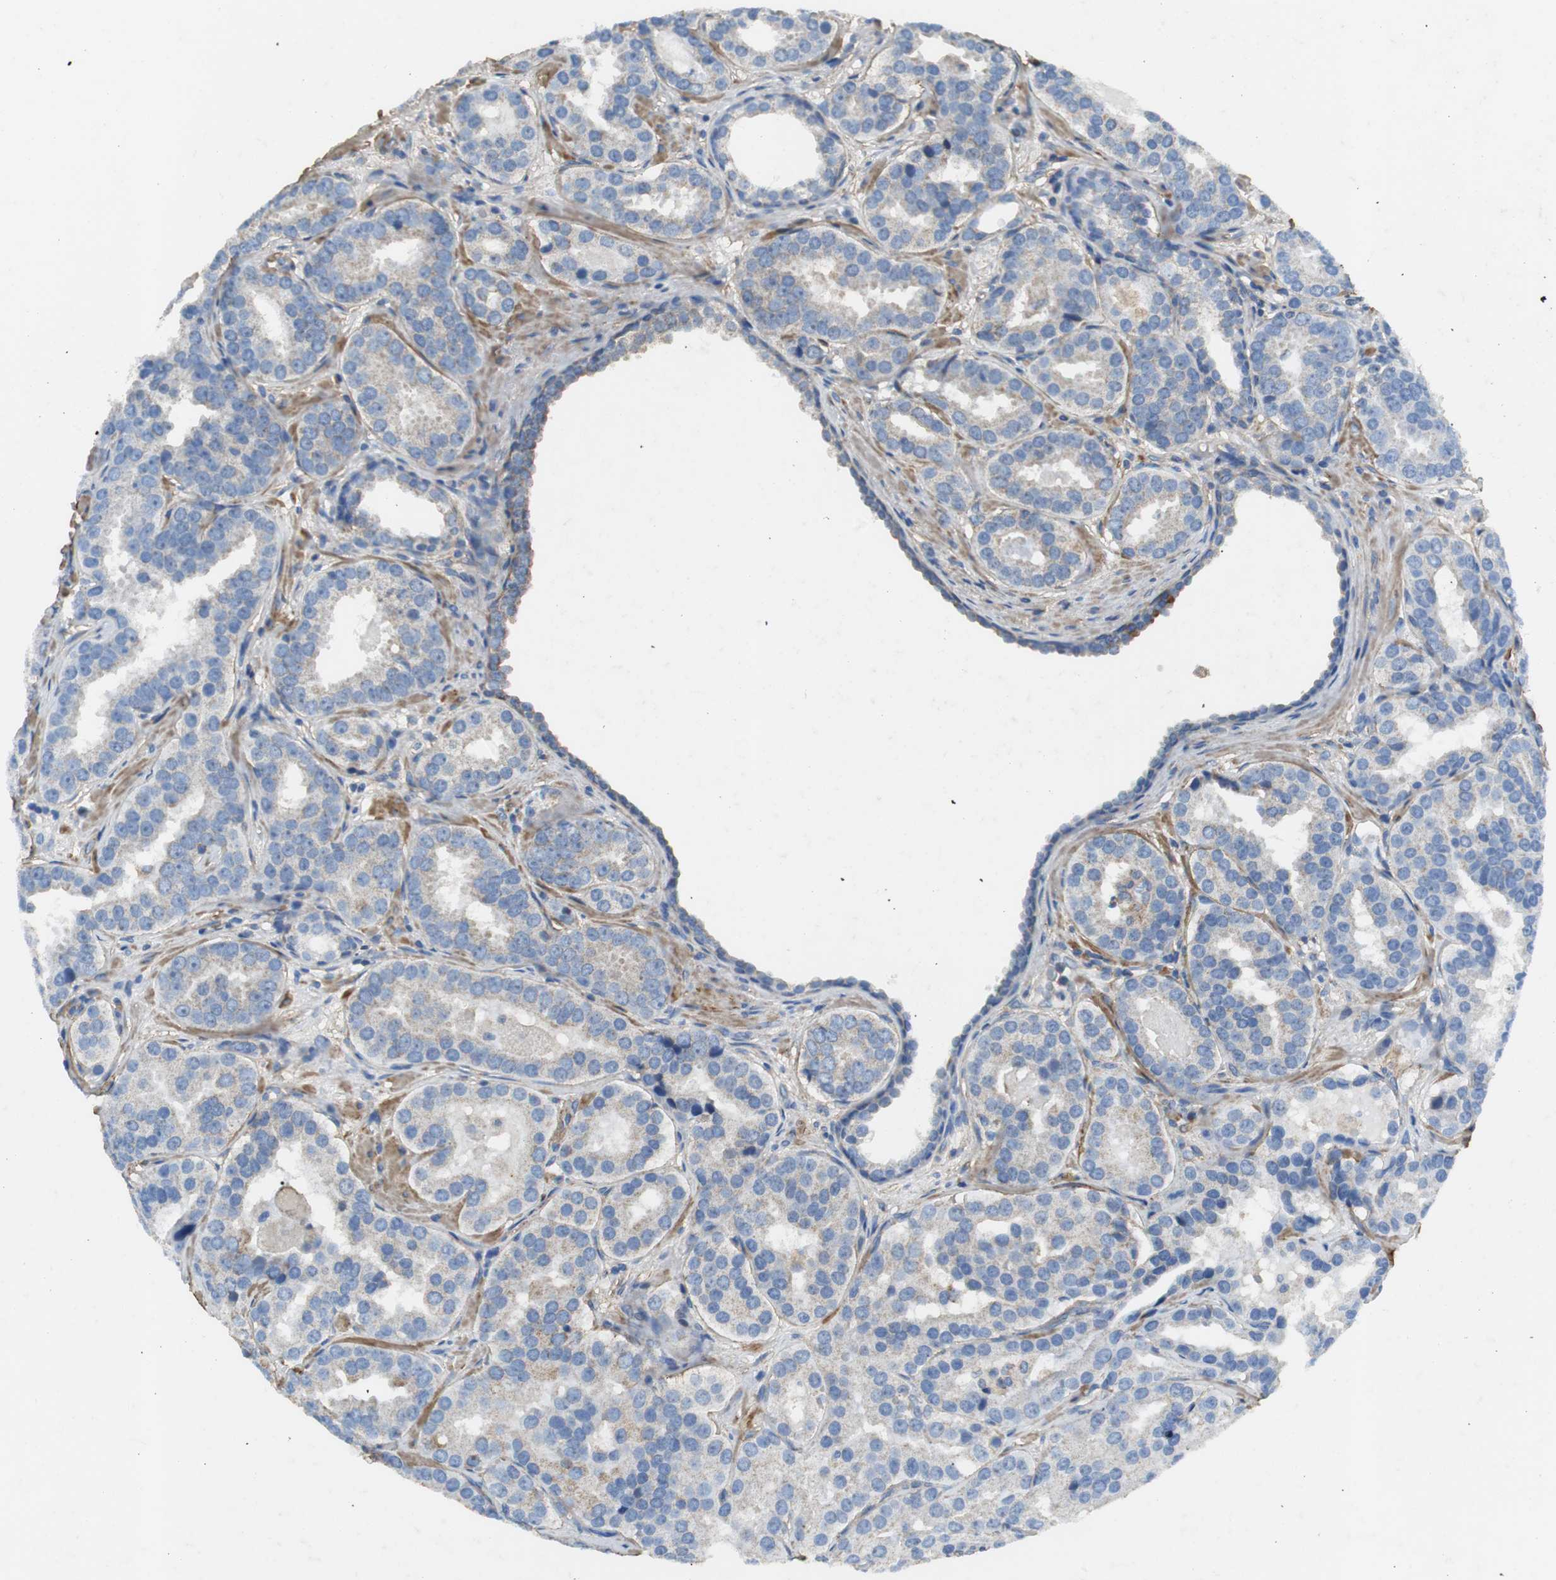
{"staining": {"intensity": "weak", "quantity": "<25%", "location": "cytoplasmic/membranous"}, "tissue": "prostate cancer", "cell_type": "Tumor cells", "image_type": "cancer", "snomed": [{"axis": "morphology", "description": "Adenocarcinoma, Low grade"}, {"axis": "topography", "description": "Prostate"}], "caption": "High magnification brightfield microscopy of prostate low-grade adenocarcinoma stained with DAB (3,3'-diaminobenzidine) (brown) and counterstained with hematoxylin (blue): tumor cells show no significant expression.", "gene": "NNT", "patient": {"sex": "male", "age": 59}}